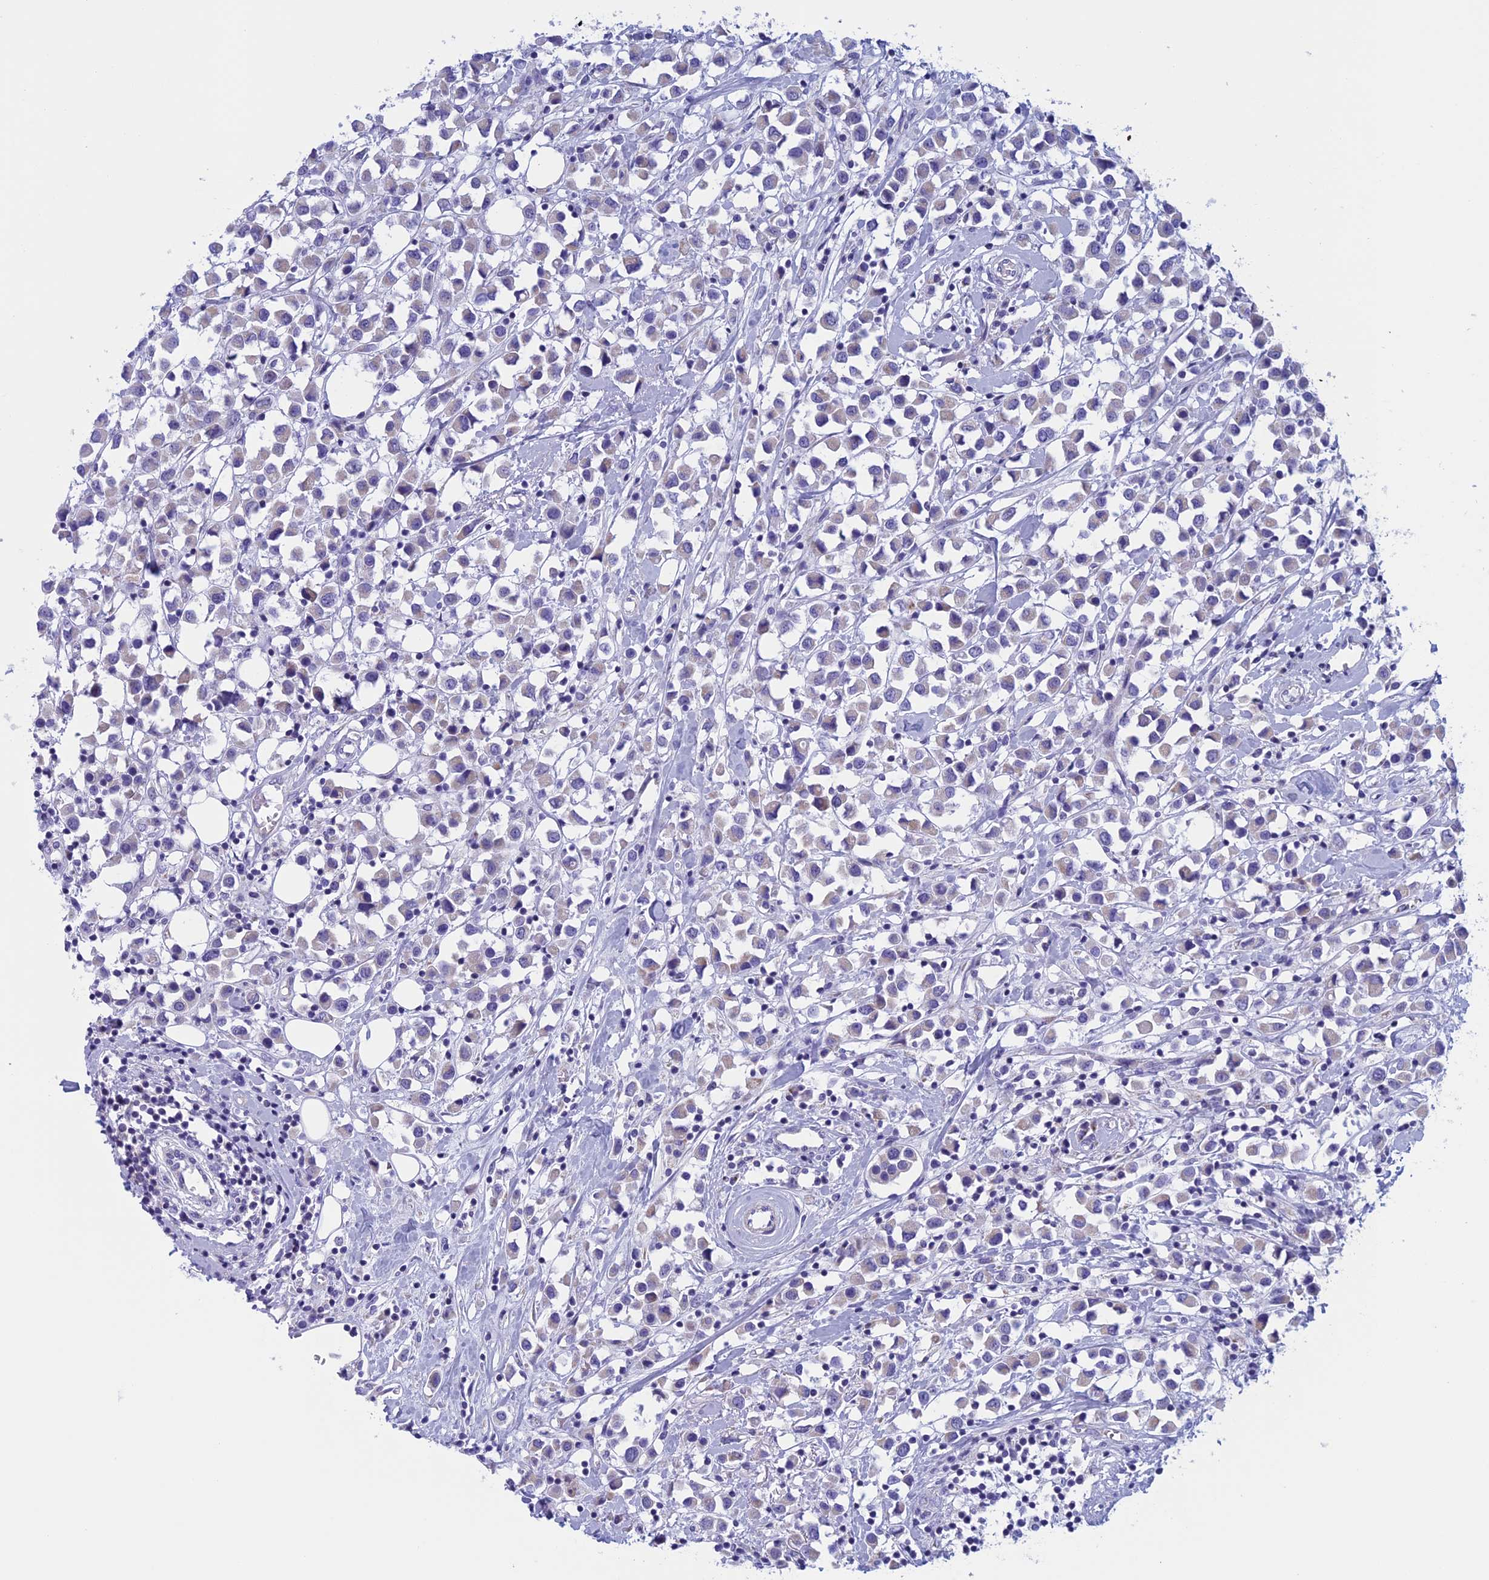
{"staining": {"intensity": "negative", "quantity": "none", "location": "none"}, "tissue": "breast cancer", "cell_type": "Tumor cells", "image_type": "cancer", "snomed": [{"axis": "morphology", "description": "Duct carcinoma"}, {"axis": "topography", "description": "Breast"}], "caption": "The image exhibits no significant expression in tumor cells of breast invasive ductal carcinoma.", "gene": "NDUFB9", "patient": {"sex": "female", "age": 61}}